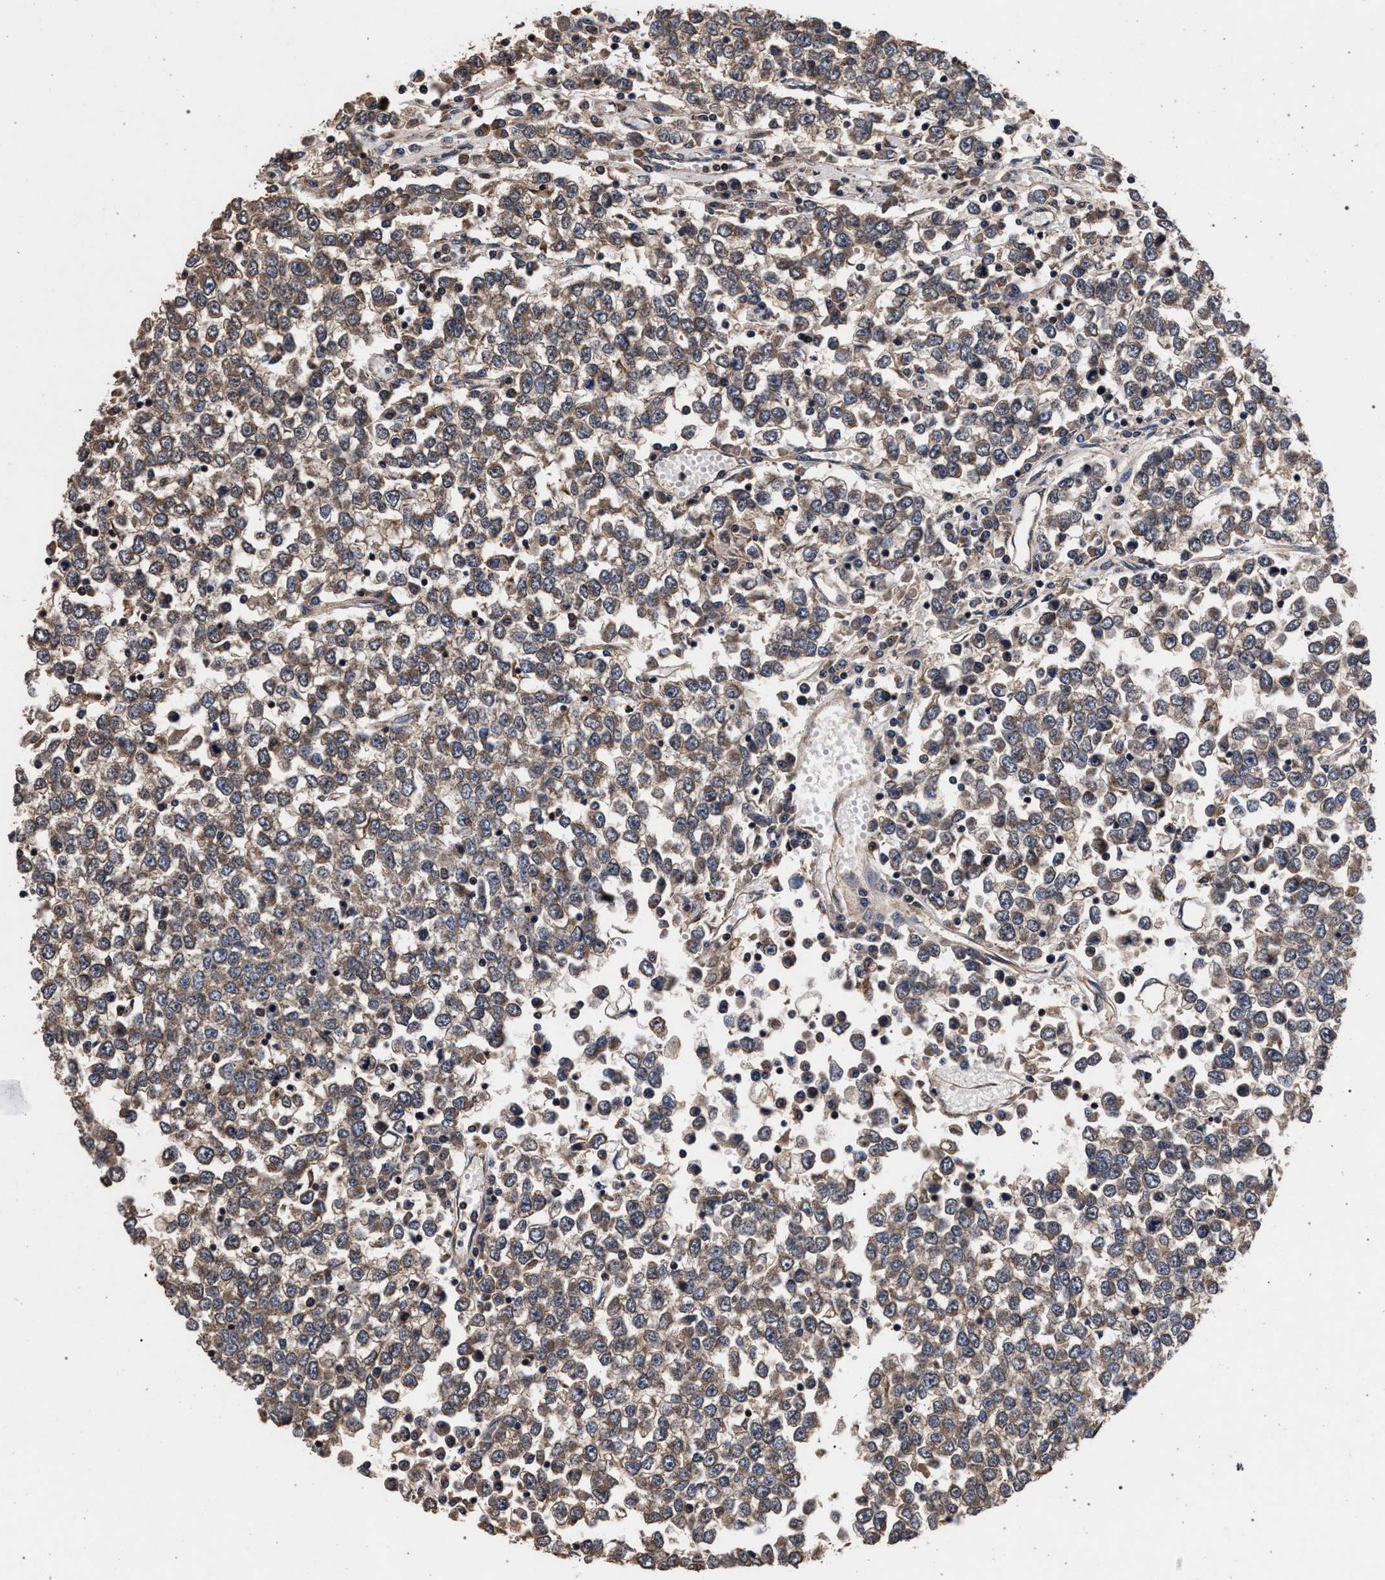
{"staining": {"intensity": "moderate", "quantity": ">75%", "location": "cytoplasmic/membranous"}, "tissue": "testis cancer", "cell_type": "Tumor cells", "image_type": "cancer", "snomed": [{"axis": "morphology", "description": "Seminoma, NOS"}, {"axis": "topography", "description": "Testis"}], "caption": "Approximately >75% of tumor cells in human seminoma (testis) show moderate cytoplasmic/membranous protein staining as visualized by brown immunohistochemical staining.", "gene": "ACOX1", "patient": {"sex": "male", "age": 65}}